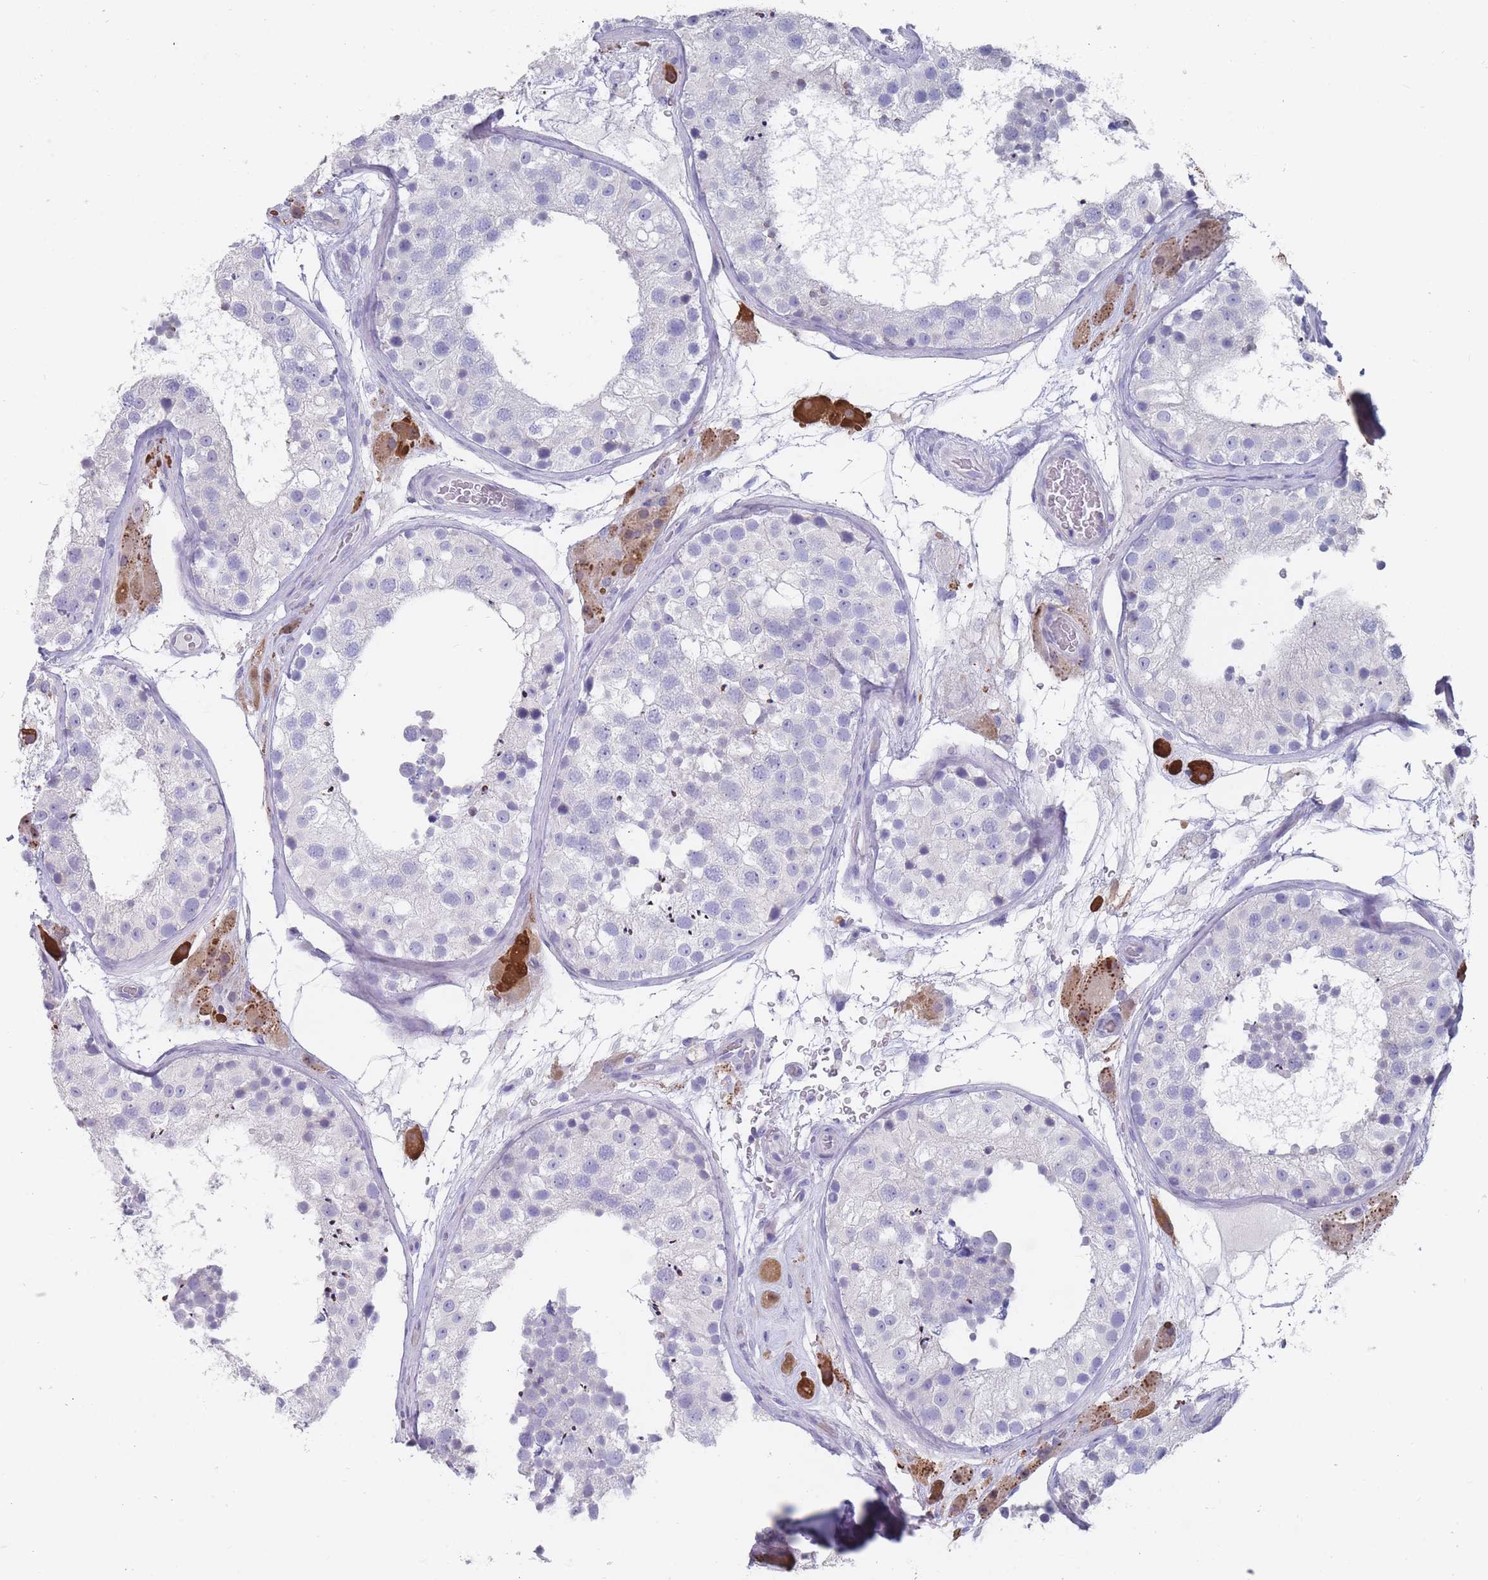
{"staining": {"intensity": "negative", "quantity": "none", "location": "none"}, "tissue": "testis", "cell_type": "Cells in seminiferous ducts", "image_type": "normal", "snomed": [{"axis": "morphology", "description": "Normal tissue, NOS"}, {"axis": "topography", "description": "Testis"}], "caption": "Human testis stained for a protein using immunohistochemistry (IHC) shows no positivity in cells in seminiferous ducts.", "gene": "PIGU", "patient": {"sex": "male", "age": 26}}